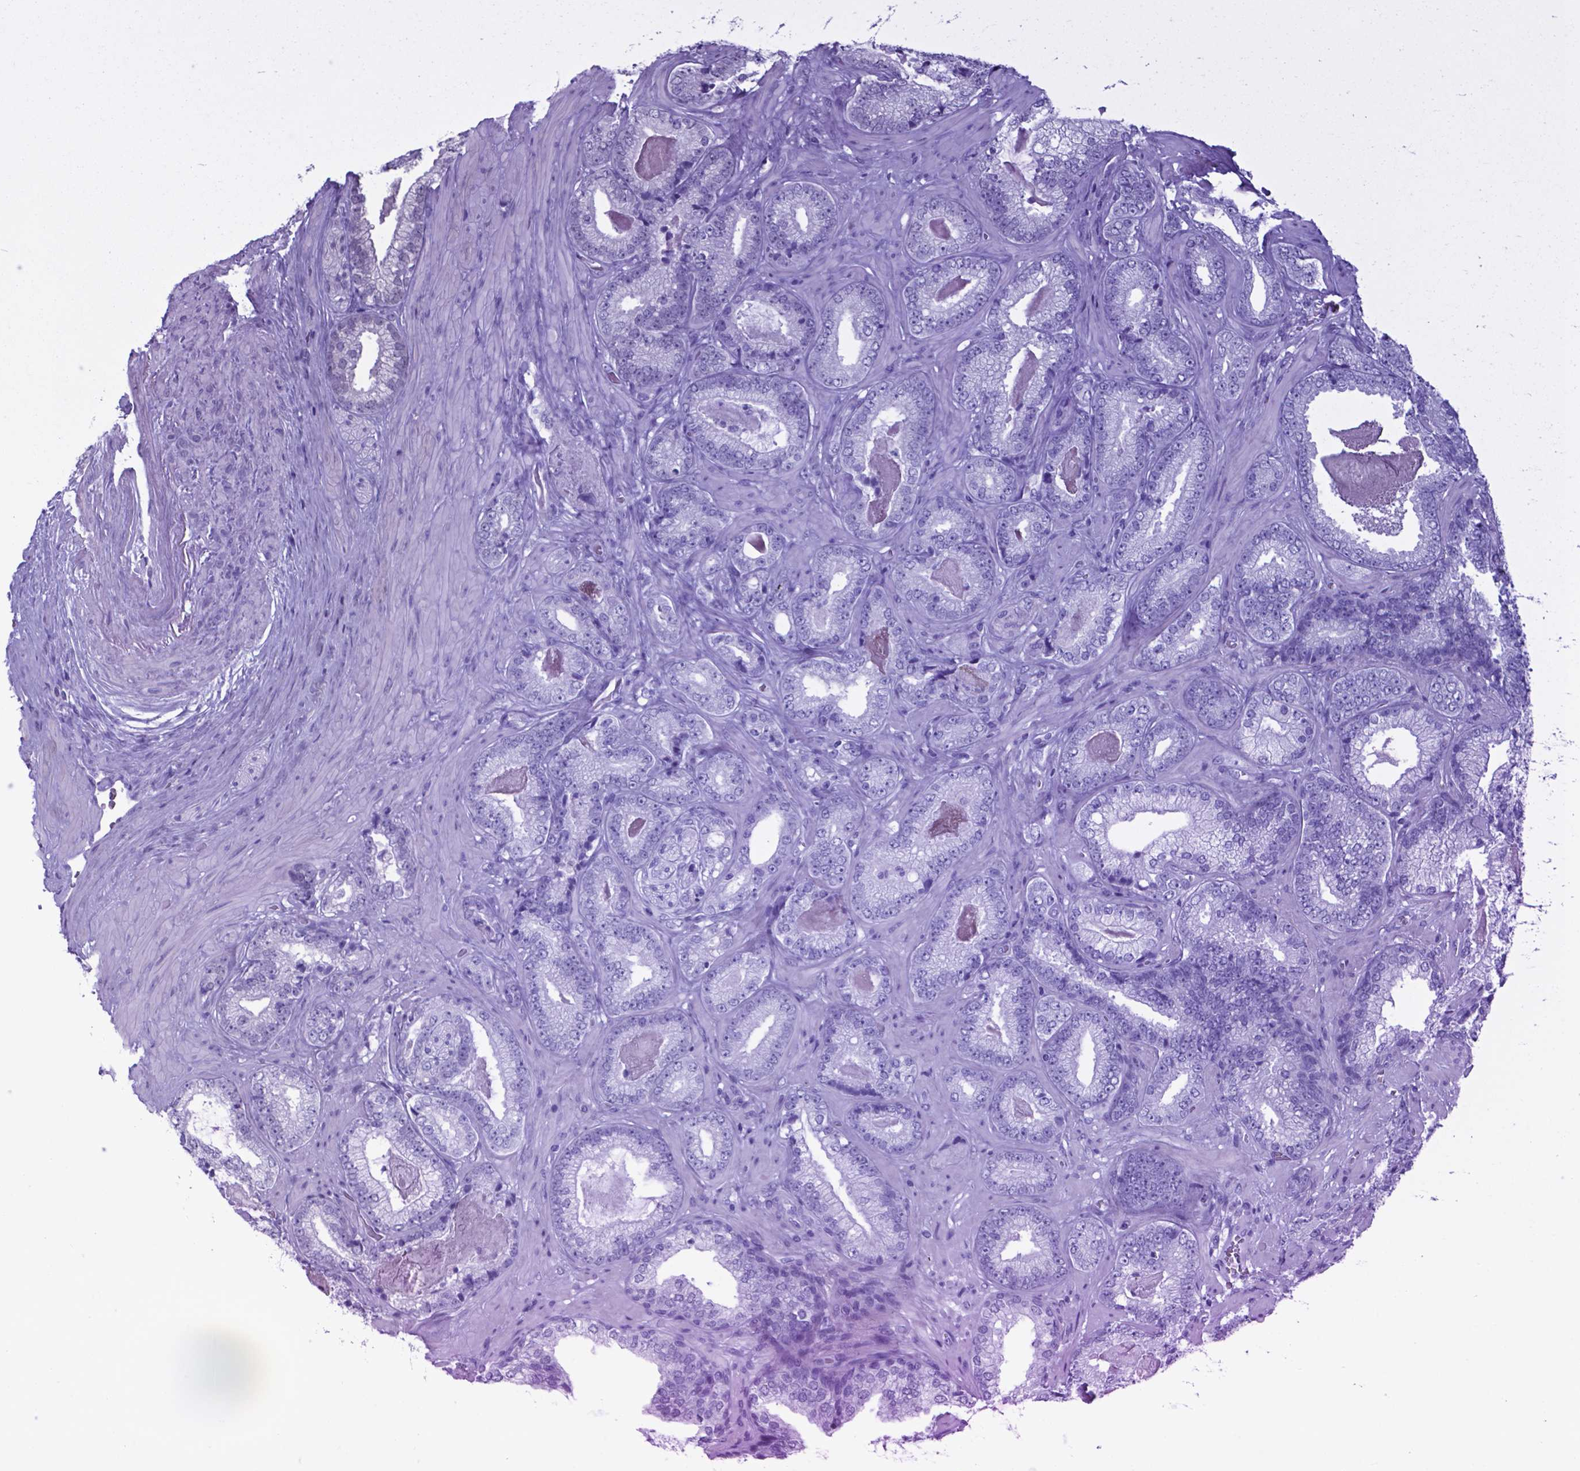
{"staining": {"intensity": "negative", "quantity": "none", "location": "none"}, "tissue": "prostate cancer", "cell_type": "Tumor cells", "image_type": "cancer", "snomed": [{"axis": "morphology", "description": "Adenocarcinoma, Low grade"}, {"axis": "topography", "description": "Prostate"}], "caption": "This image is of adenocarcinoma (low-grade) (prostate) stained with IHC to label a protein in brown with the nuclei are counter-stained blue. There is no positivity in tumor cells.", "gene": "UBA1", "patient": {"sex": "male", "age": 61}}